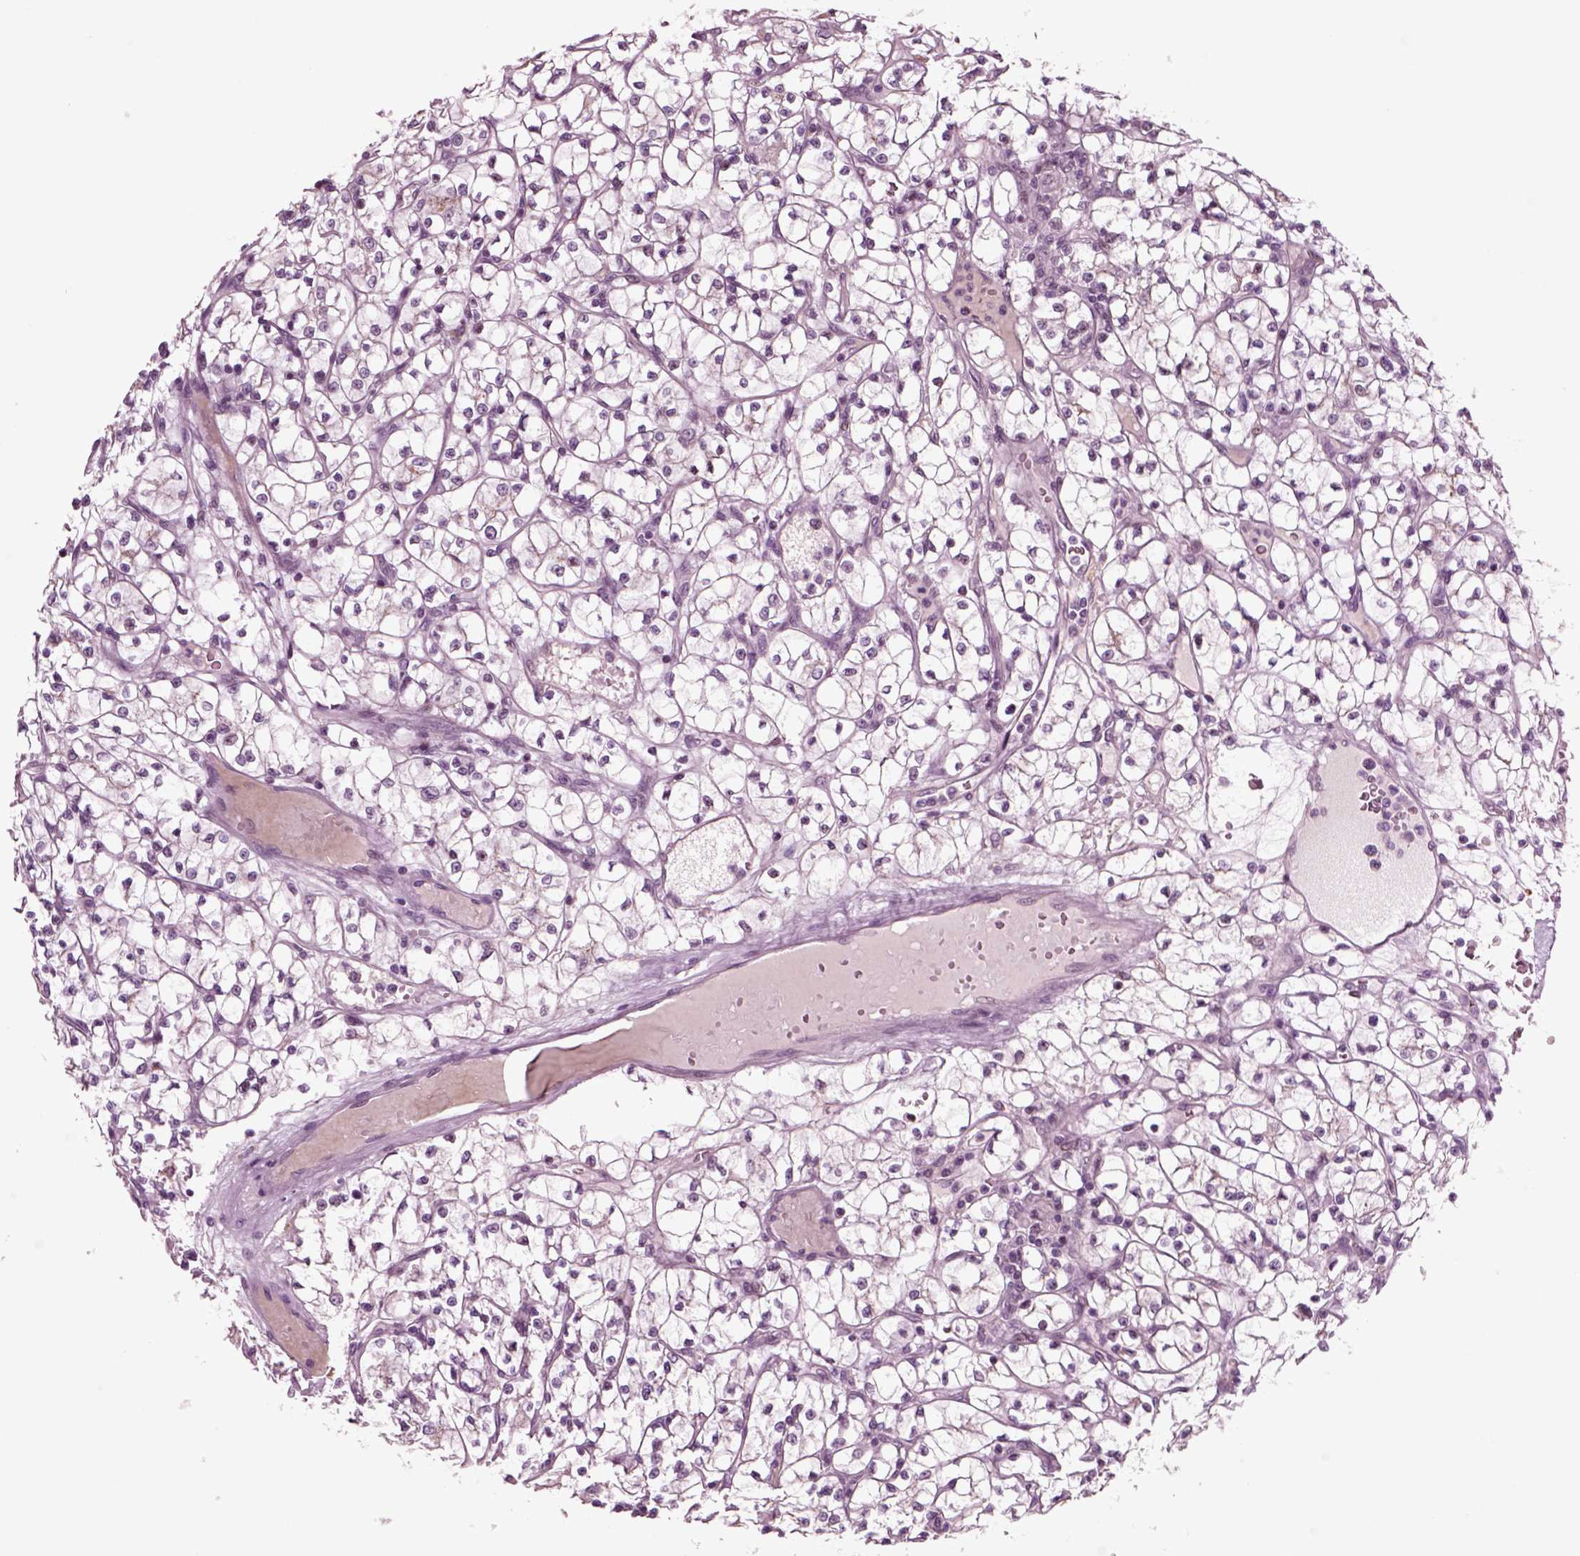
{"staining": {"intensity": "negative", "quantity": "none", "location": "none"}, "tissue": "renal cancer", "cell_type": "Tumor cells", "image_type": "cancer", "snomed": [{"axis": "morphology", "description": "Adenocarcinoma, NOS"}, {"axis": "topography", "description": "Kidney"}], "caption": "DAB immunohistochemical staining of renal adenocarcinoma displays no significant staining in tumor cells. The staining is performed using DAB brown chromogen with nuclei counter-stained in using hematoxylin.", "gene": "CHGB", "patient": {"sex": "female", "age": 64}}